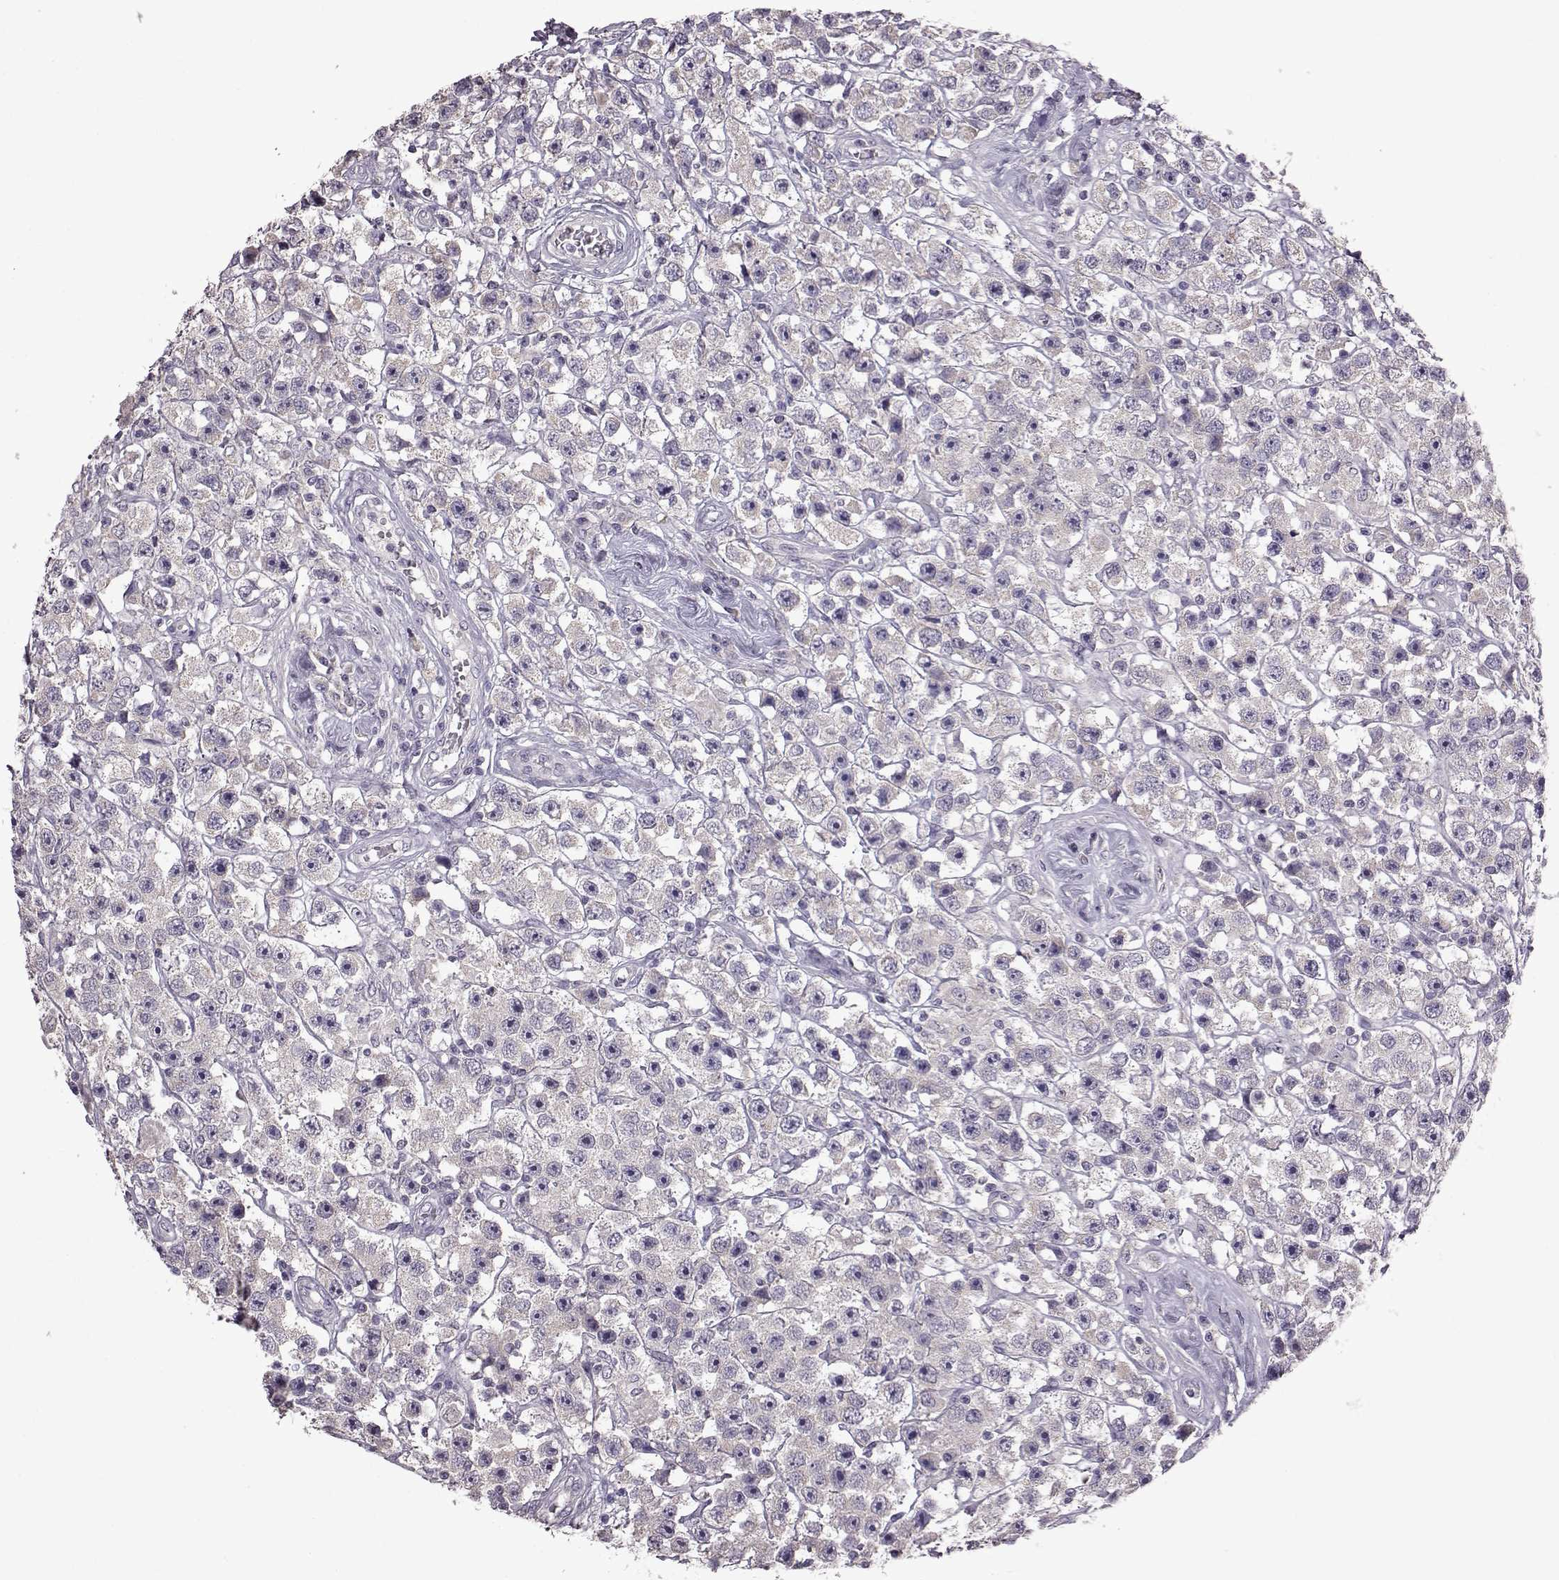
{"staining": {"intensity": "negative", "quantity": "none", "location": "none"}, "tissue": "testis cancer", "cell_type": "Tumor cells", "image_type": "cancer", "snomed": [{"axis": "morphology", "description": "Seminoma, NOS"}, {"axis": "topography", "description": "Testis"}], "caption": "A high-resolution photomicrograph shows IHC staining of testis cancer, which shows no significant staining in tumor cells. (DAB immunohistochemistry with hematoxylin counter stain).", "gene": "ADGRG2", "patient": {"sex": "male", "age": 45}}